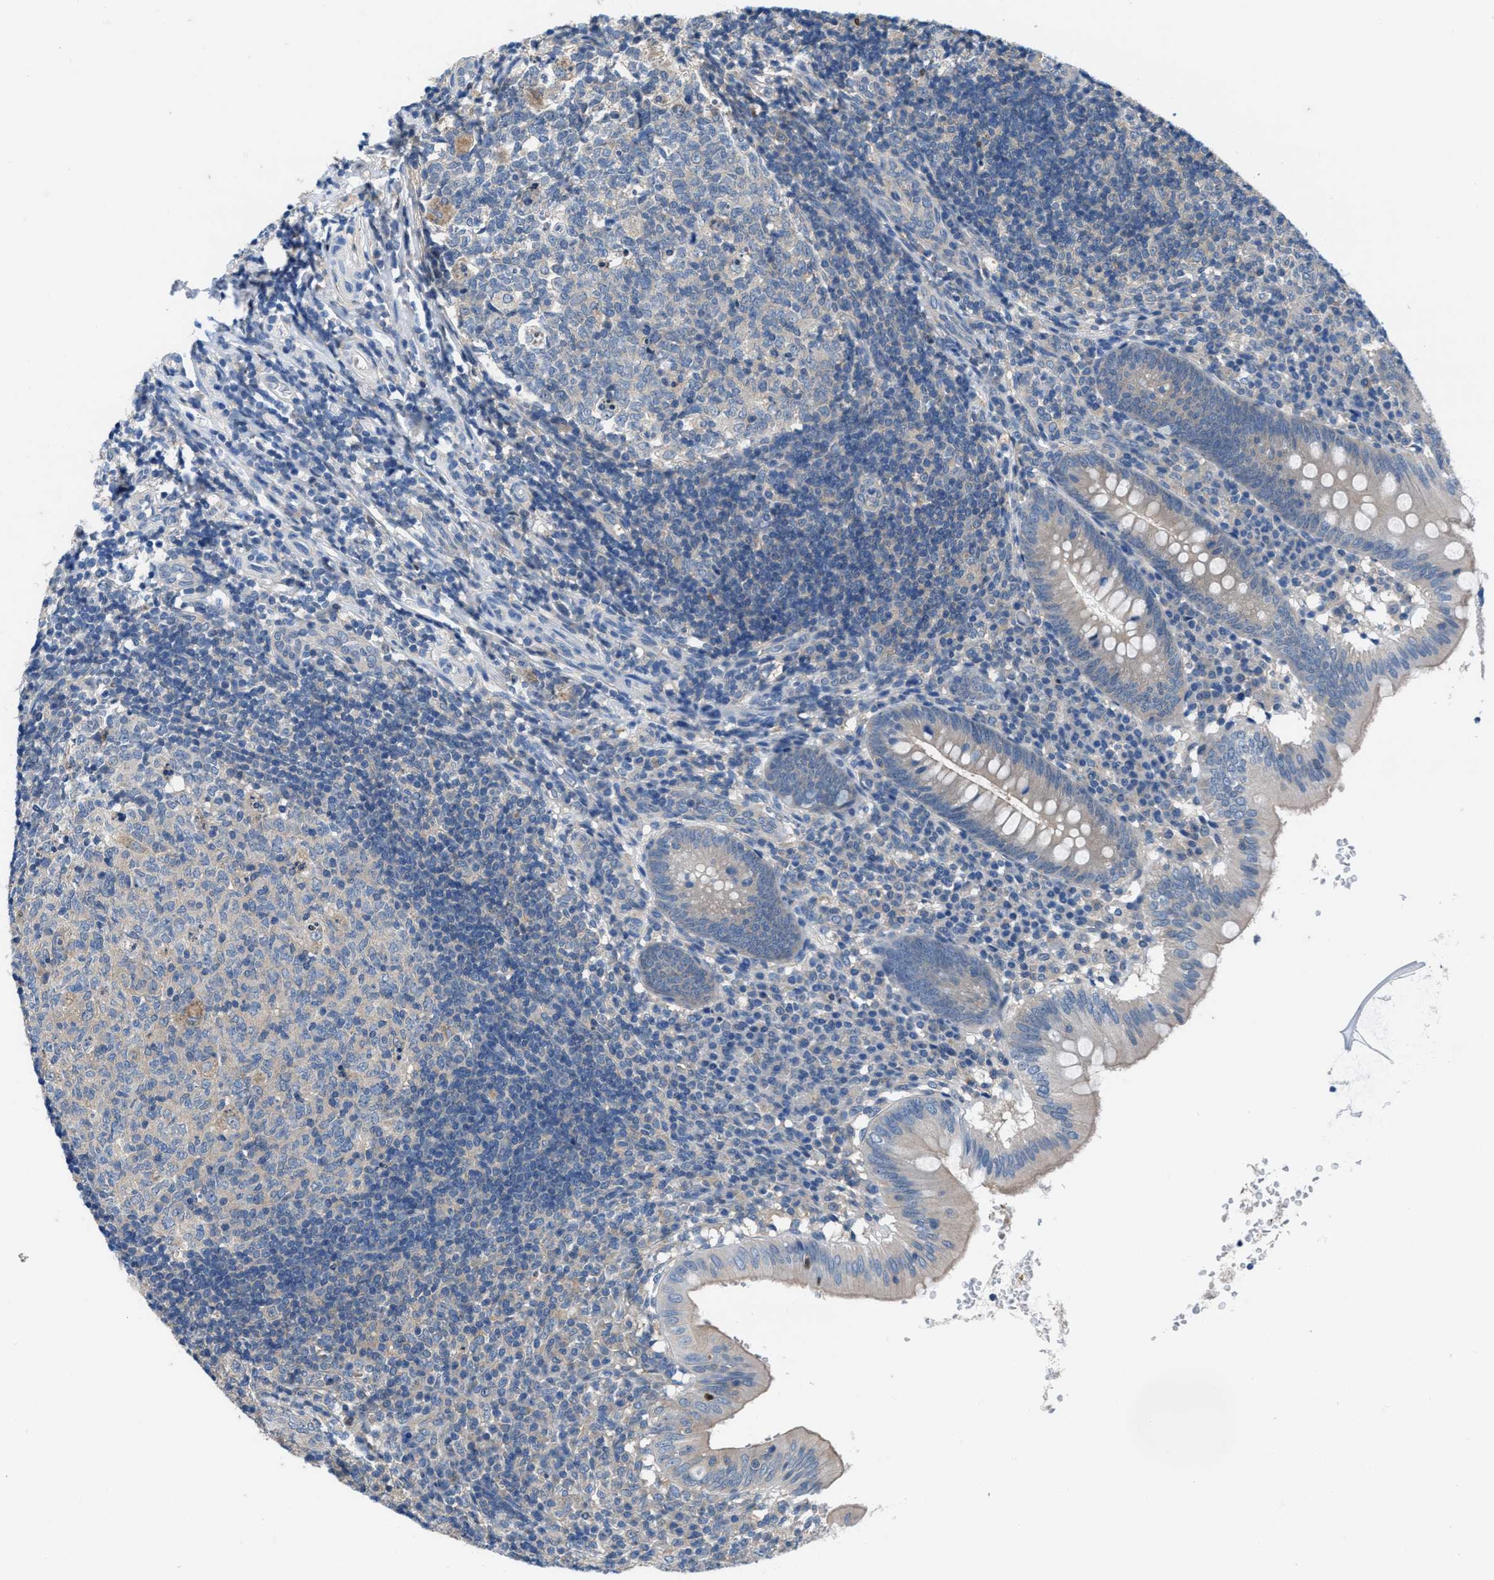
{"staining": {"intensity": "negative", "quantity": "none", "location": "none"}, "tissue": "appendix", "cell_type": "Glandular cells", "image_type": "normal", "snomed": [{"axis": "morphology", "description": "Normal tissue, NOS"}, {"axis": "topography", "description": "Appendix"}], "caption": "Histopathology image shows no significant protein staining in glandular cells of benign appendix.", "gene": "NUDT5", "patient": {"sex": "male", "age": 8}}